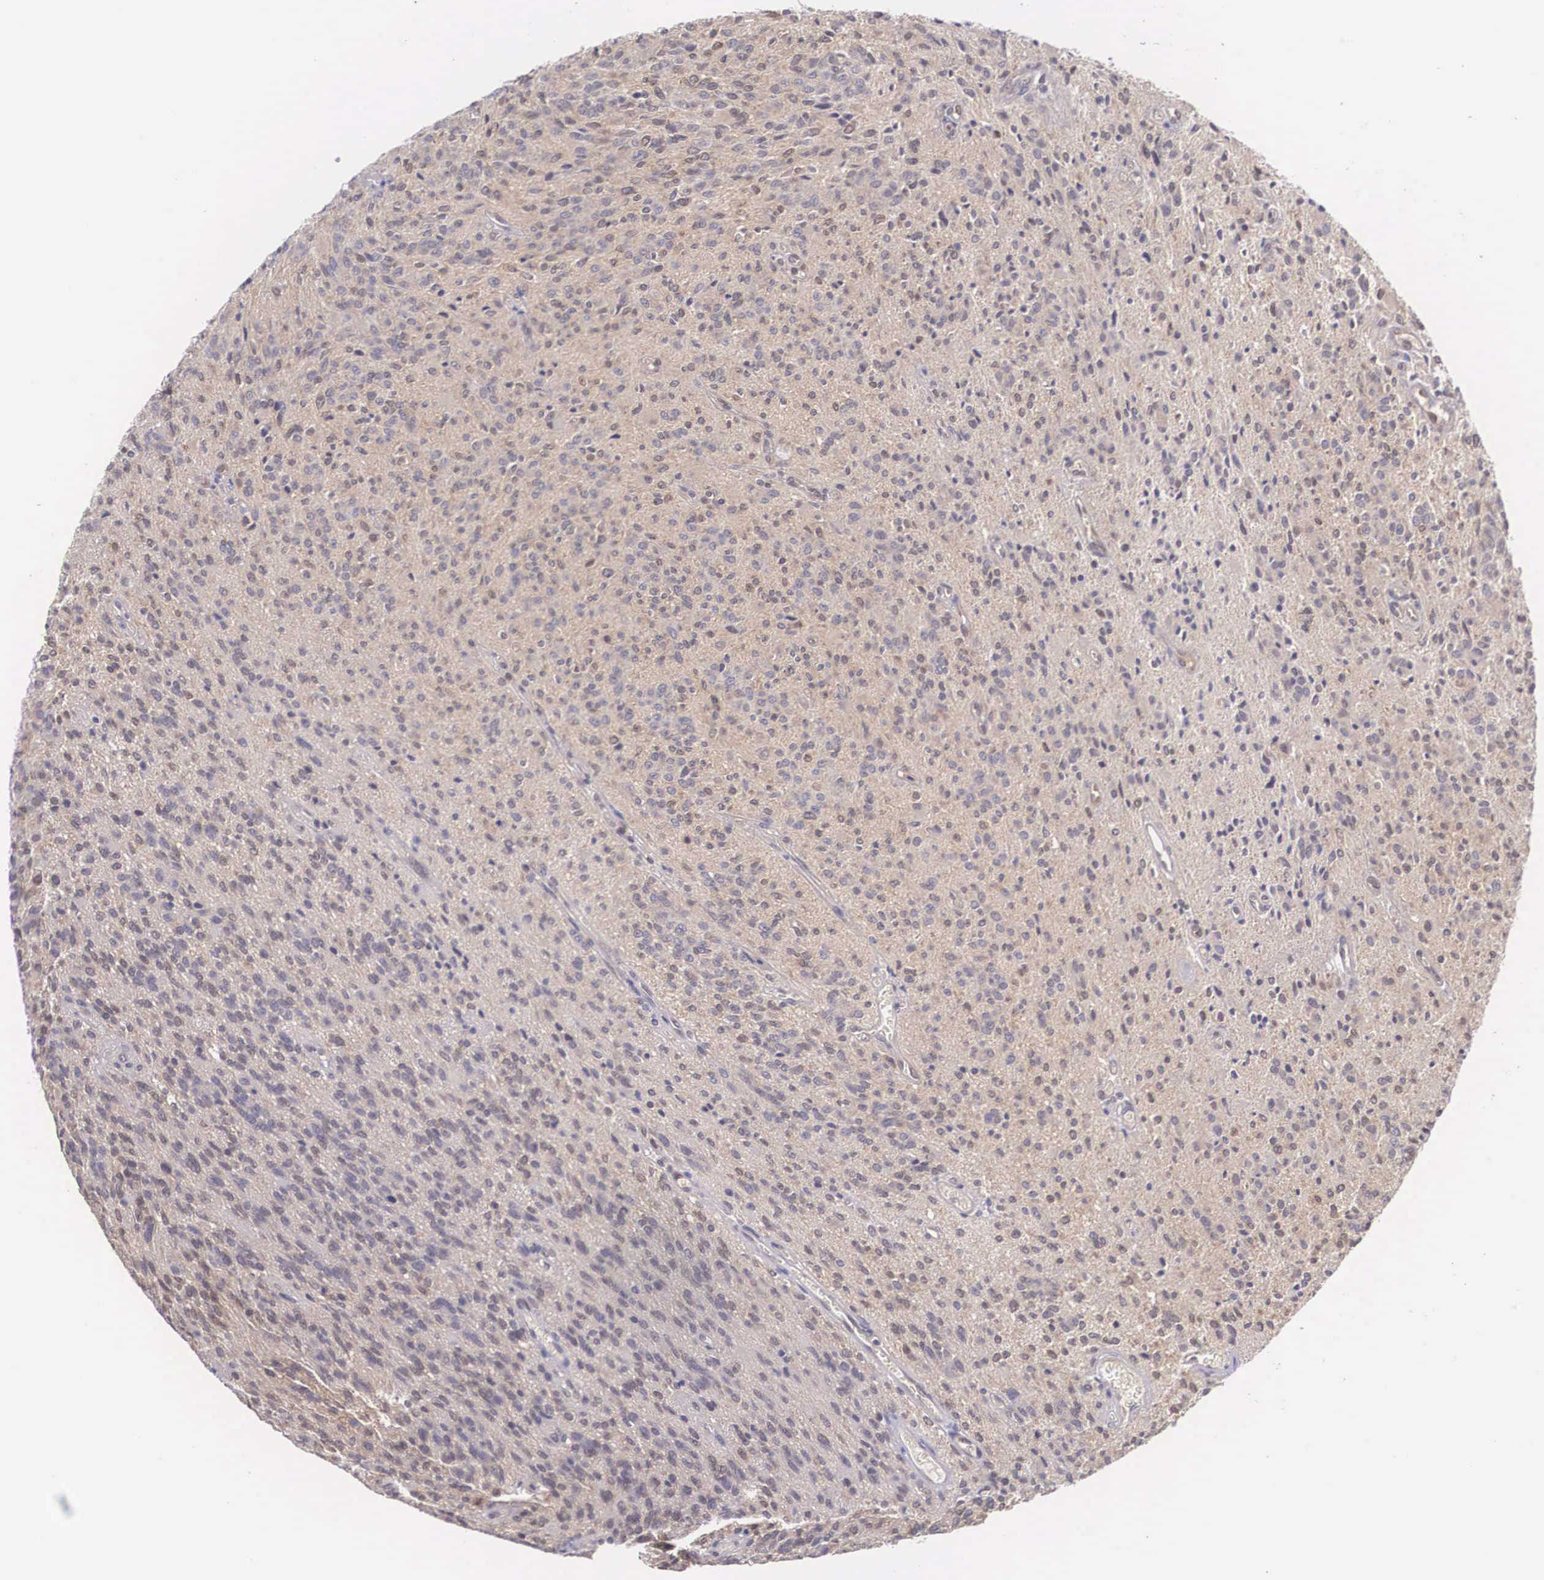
{"staining": {"intensity": "weak", "quantity": "<25%", "location": "cytoplasmic/membranous"}, "tissue": "glioma", "cell_type": "Tumor cells", "image_type": "cancer", "snomed": [{"axis": "morphology", "description": "Glioma, malignant, Low grade"}, {"axis": "topography", "description": "Brain"}], "caption": "The photomicrograph demonstrates no significant staining in tumor cells of glioma.", "gene": "IGBP1", "patient": {"sex": "female", "age": 15}}